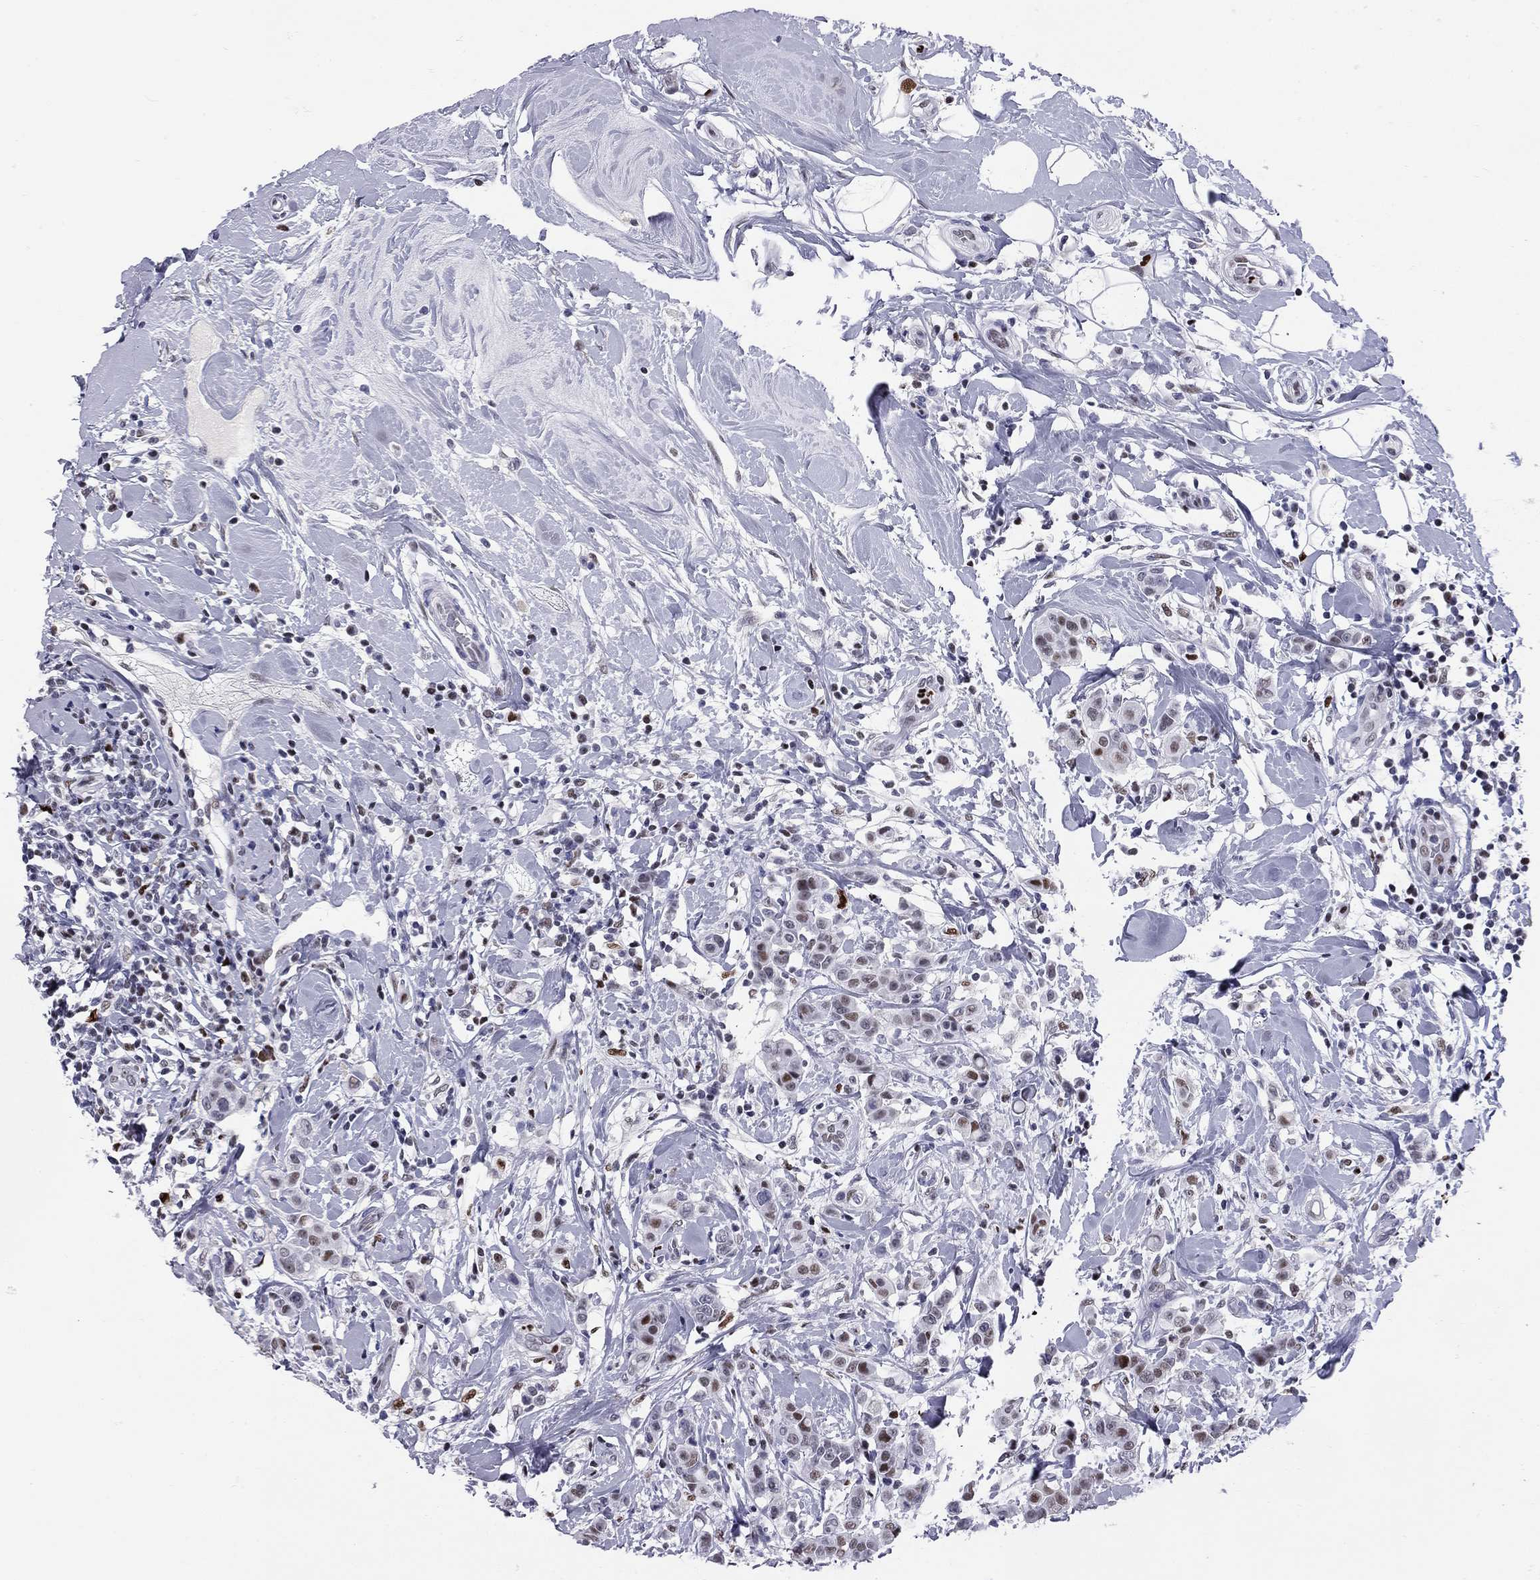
{"staining": {"intensity": "strong", "quantity": "<25%", "location": "nuclear"}, "tissue": "breast cancer", "cell_type": "Tumor cells", "image_type": "cancer", "snomed": [{"axis": "morphology", "description": "Duct carcinoma"}, {"axis": "topography", "description": "Breast"}], "caption": "Protein expression by immunohistochemistry (IHC) exhibits strong nuclear expression in approximately <25% of tumor cells in breast invasive ductal carcinoma.", "gene": "PCGF3", "patient": {"sex": "female", "age": 27}}